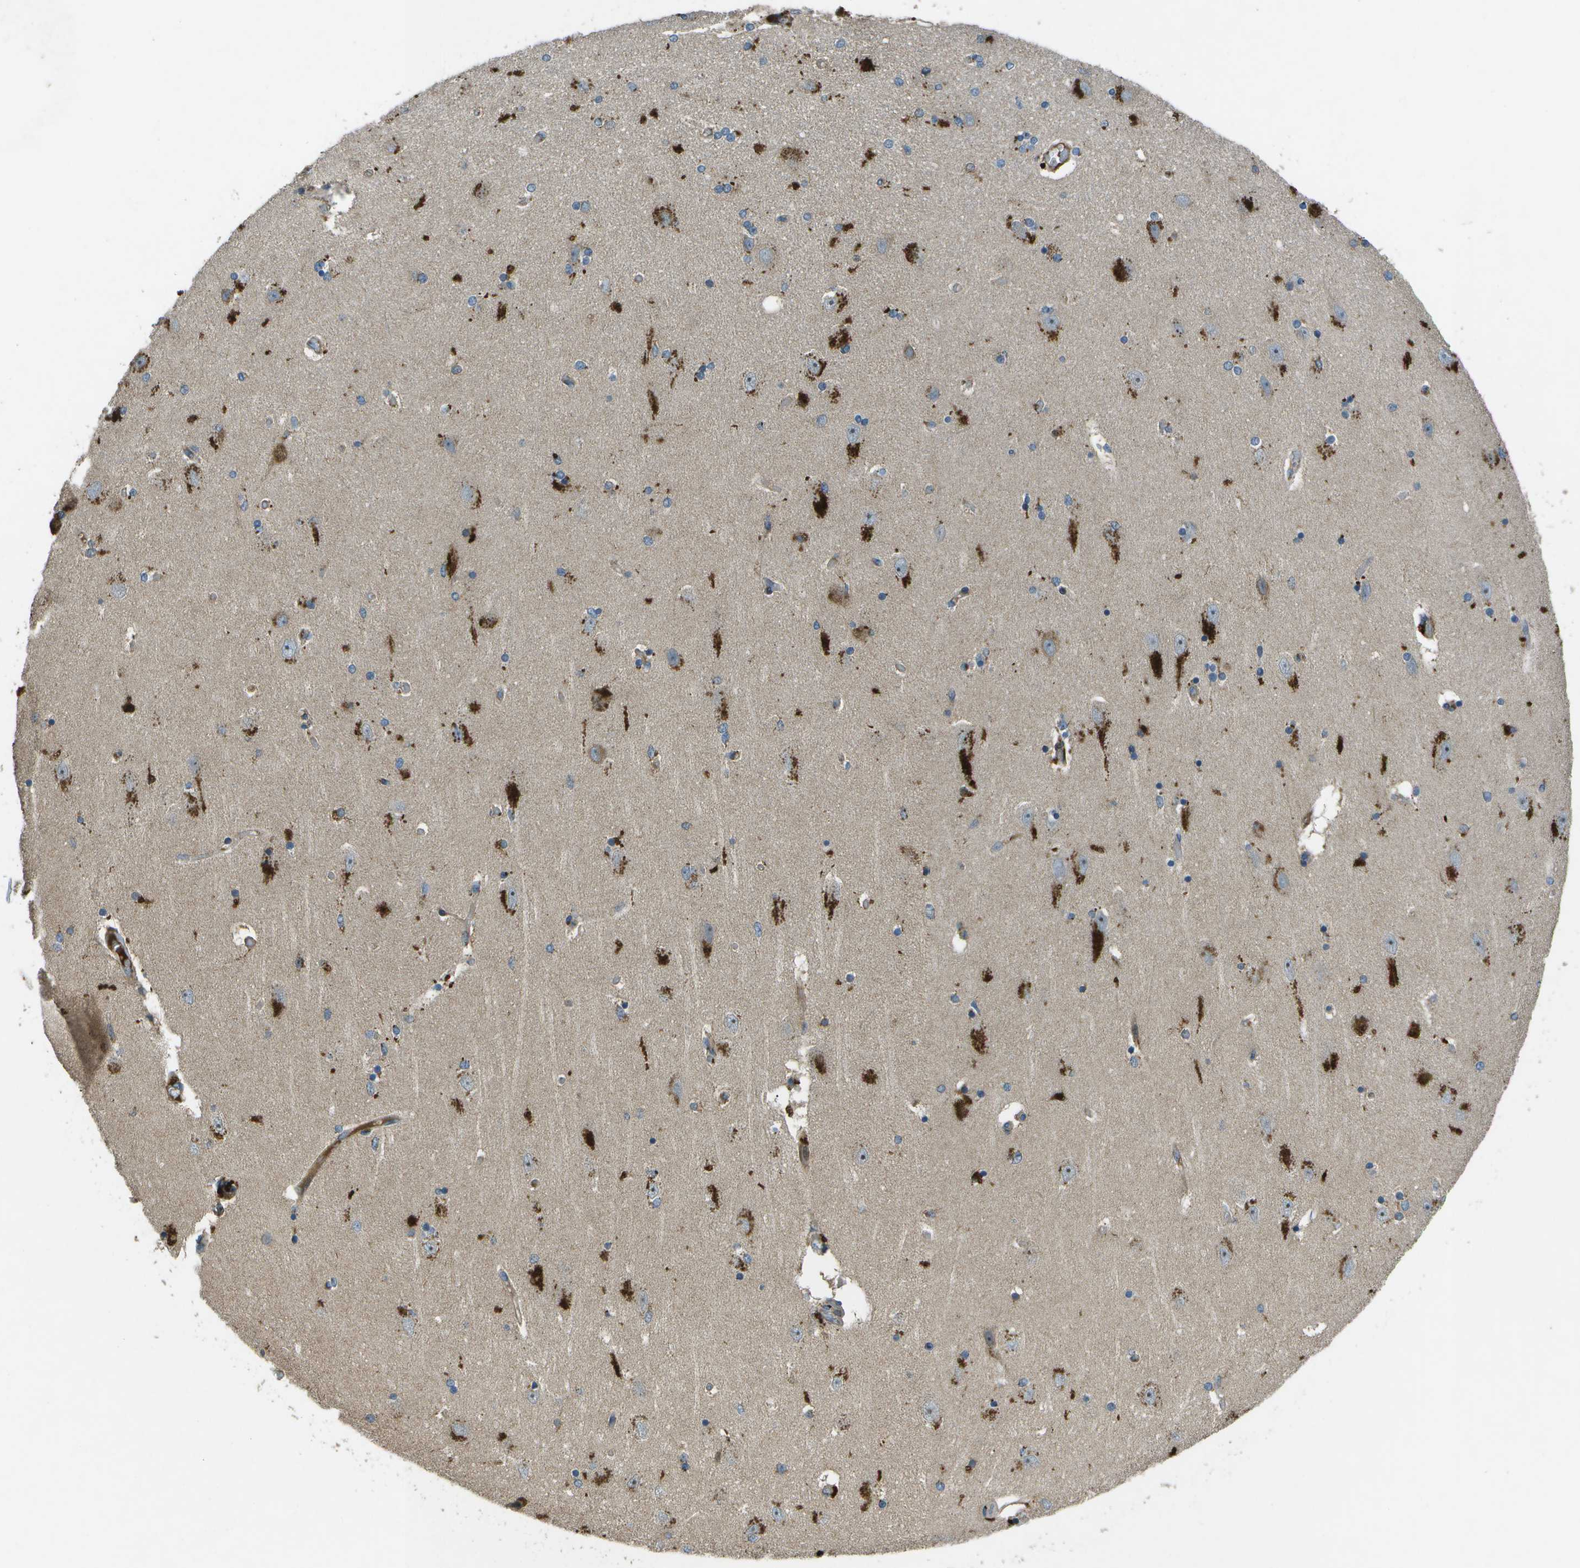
{"staining": {"intensity": "strong", "quantity": "<25%", "location": "cytoplasmic/membranous"}, "tissue": "hippocampus", "cell_type": "Glial cells", "image_type": "normal", "snomed": [{"axis": "morphology", "description": "Normal tissue, NOS"}, {"axis": "topography", "description": "Hippocampus"}], "caption": "Unremarkable hippocampus was stained to show a protein in brown. There is medium levels of strong cytoplasmic/membranous staining in about <25% of glial cells.", "gene": "PXYLP1", "patient": {"sex": "female", "age": 54}}